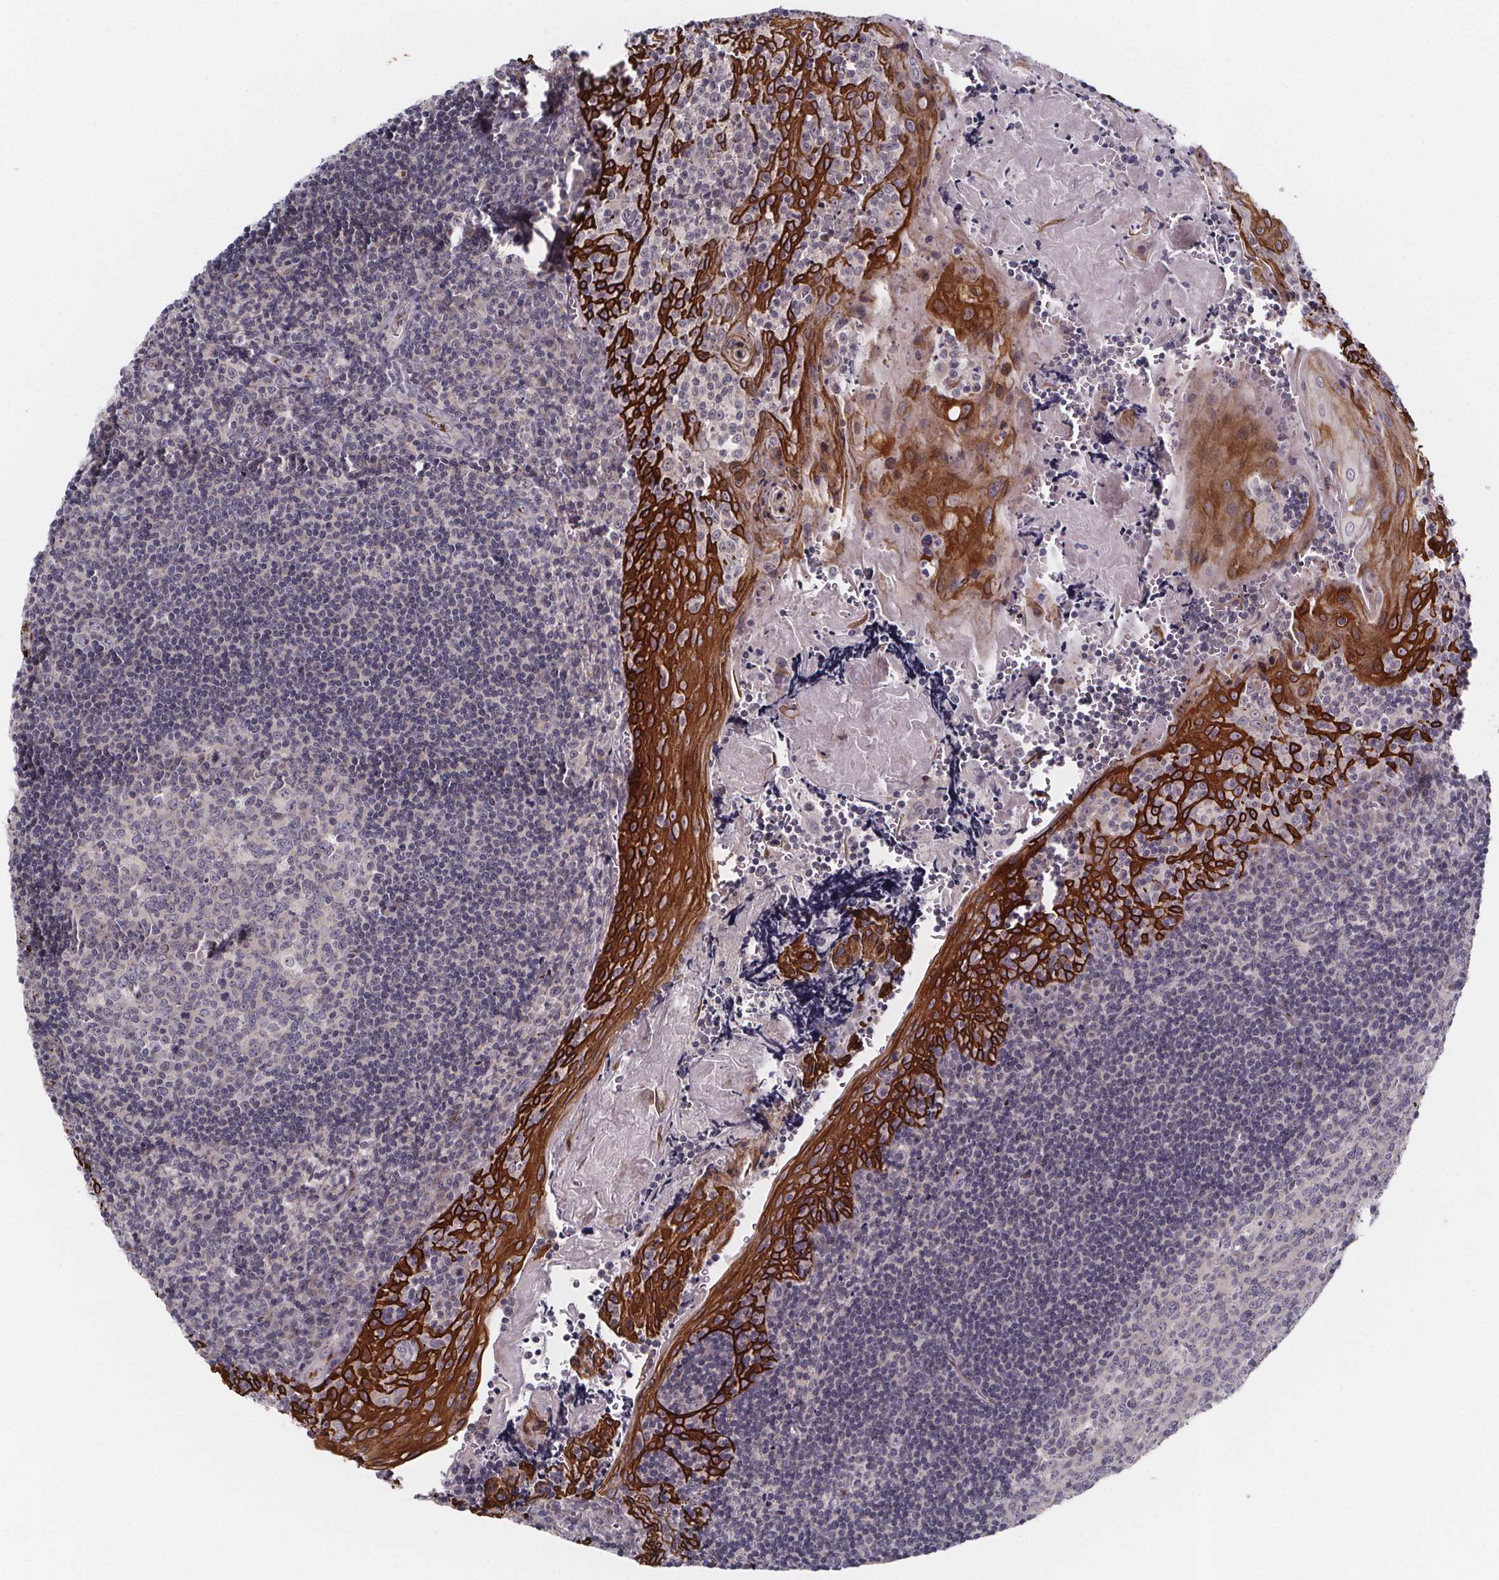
{"staining": {"intensity": "negative", "quantity": "none", "location": "none"}, "tissue": "tonsil", "cell_type": "Germinal center cells", "image_type": "normal", "snomed": [{"axis": "morphology", "description": "Normal tissue, NOS"}, {"axis": "morphology", "description": "Inflammation, NOS"}, {"axis": "topography", "description": "Tonsil"}], "caption": "Histopathology image shows no significant protein positivity in germinal center cells of unremarkable tonsil.", "gene": "NDST1", "patient": {"sex": "female", "age": 31}}